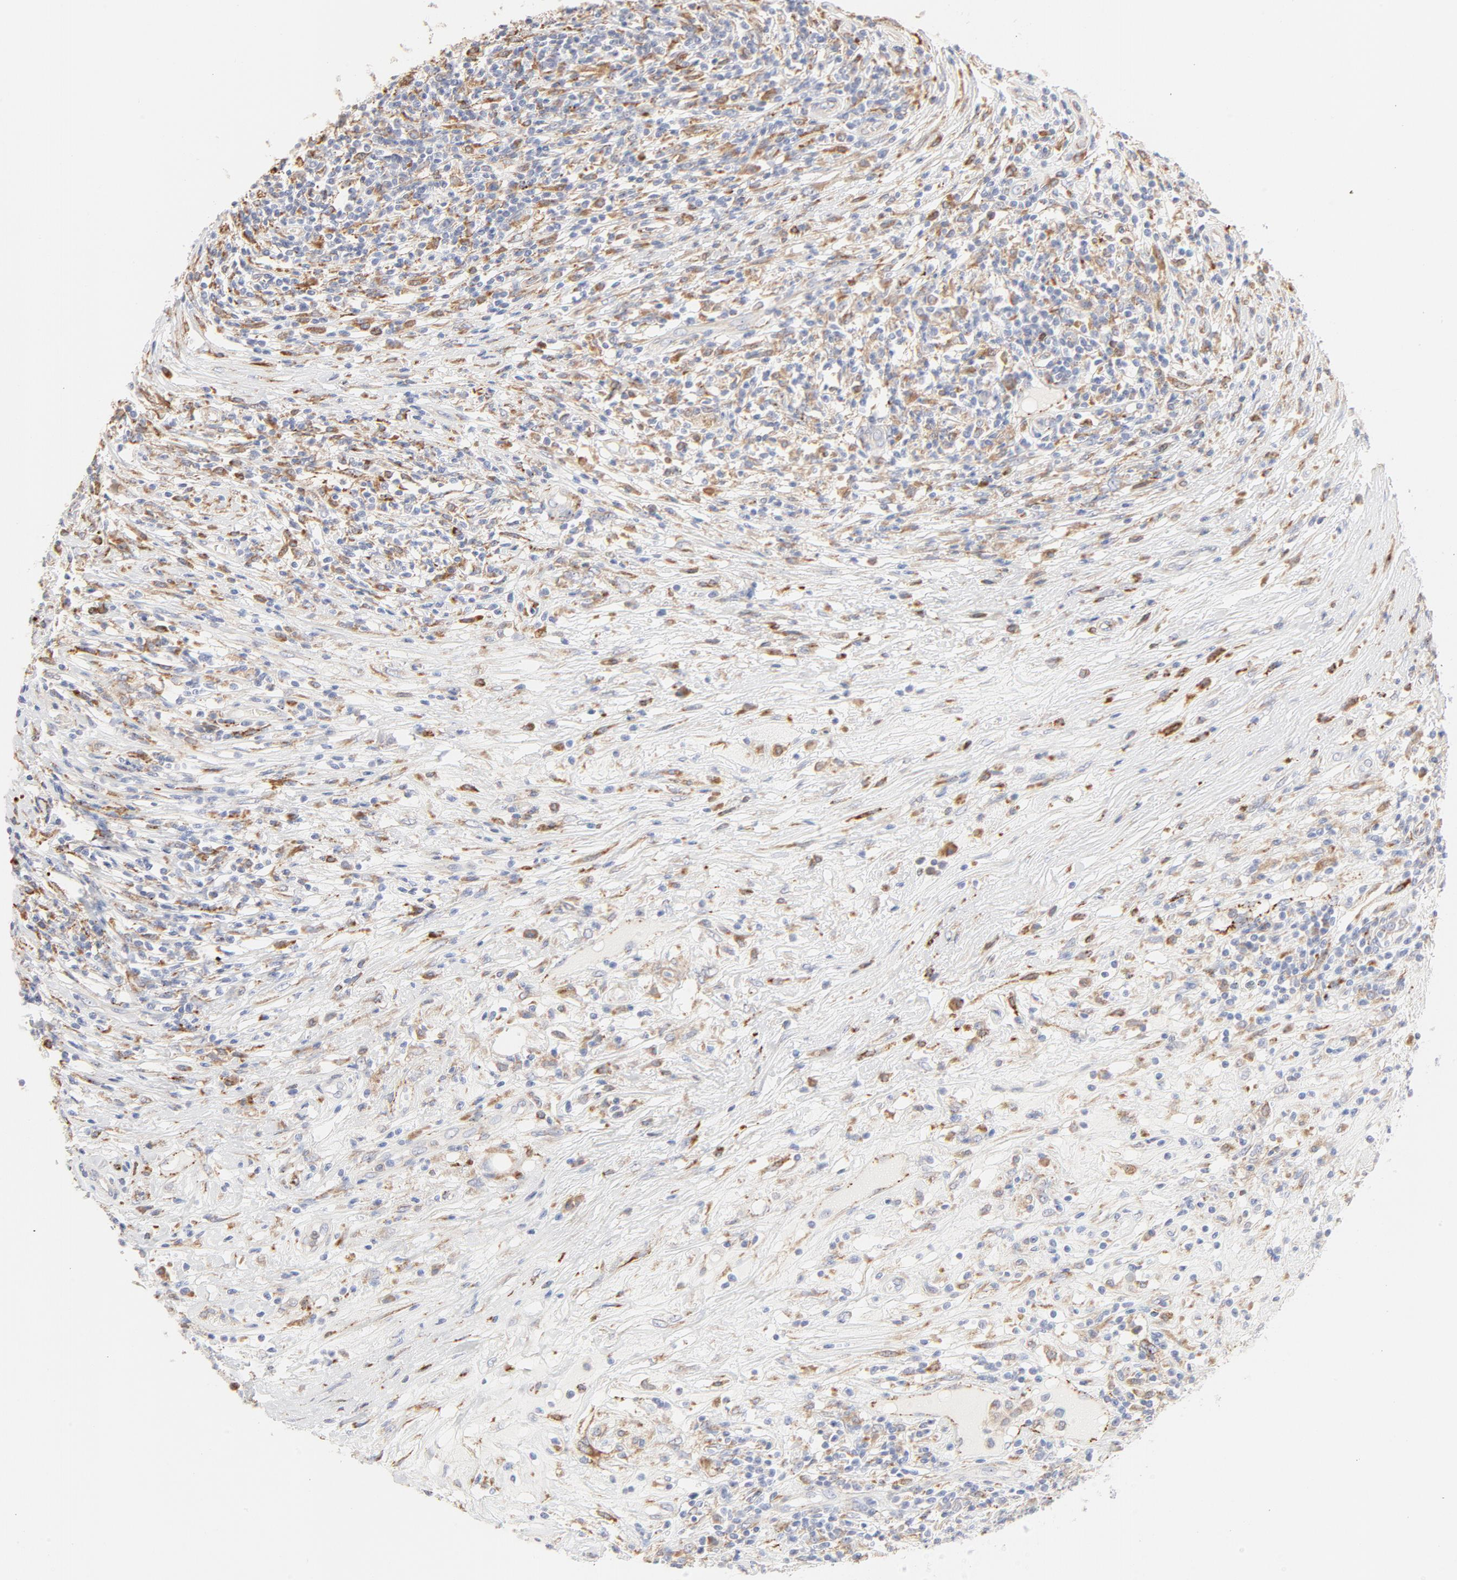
{"staining": {"intensity": "moderate", "quantity": "25%-75%", "location": "cytoplasmic/membranous"}, "tissue": "lymphoma", "cell_type": "Tumor cells", "image_type": "cancer", "snomed": [{"axis": "morphology", "description": "Malignant lymphoma, non-Hodgkin's type, High grade"}, {"axis": "topography", "description": "Lymph node"}], "caption": "Brown immunohistochemical staining in human lymphoma displays moderate cytoplasmic/membranous expression in approximately 25%-75% of tumor cells. Nuclei are stained in blue.", "gene": "CTSH", "patient": {"sex": "female", "age": 84}}